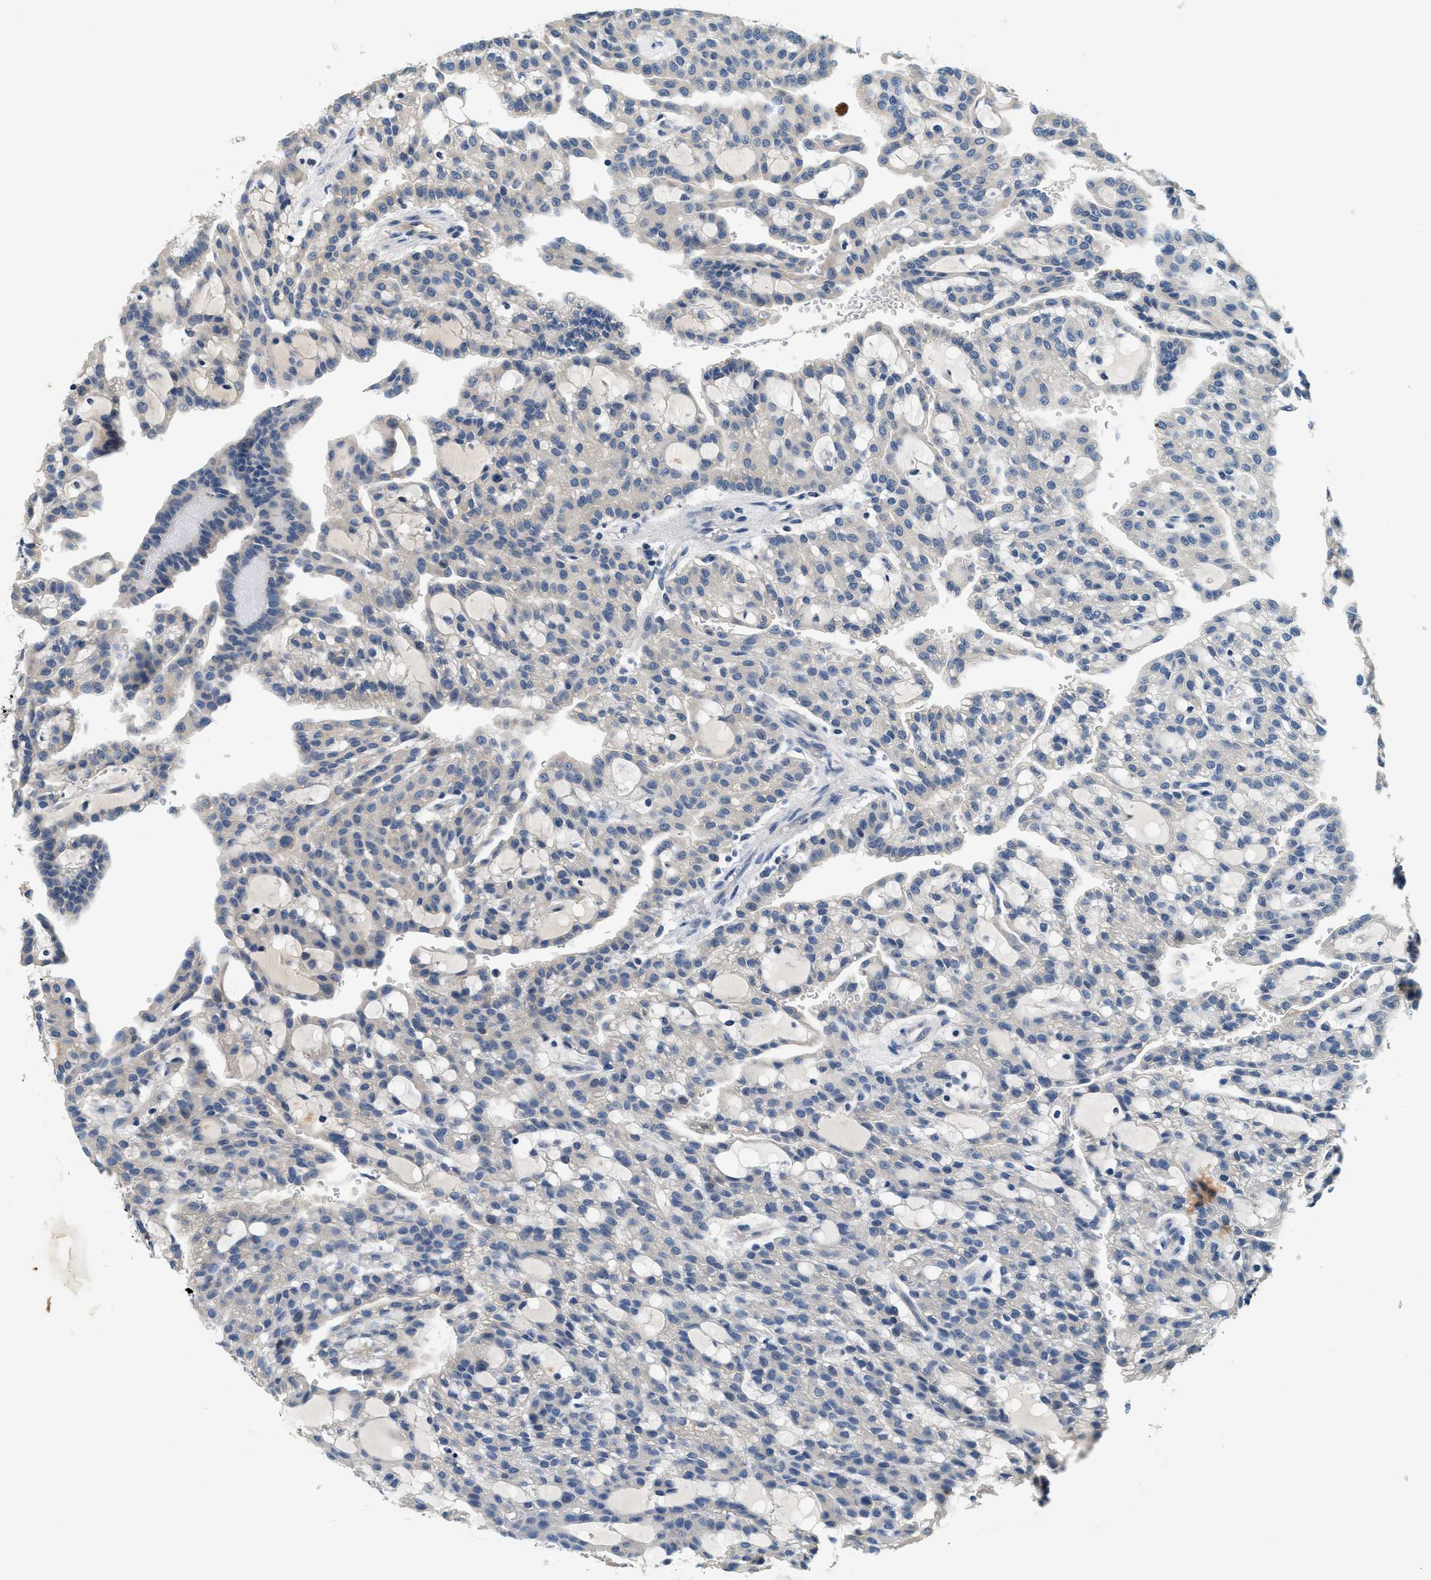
{"staining": {"intensity": "negative", "quantity": "none", "location": "none"}, "tissue": "renal cancer", "cell_type": "Tumor cells", "image_type": "cancer", "snomed": [{"axis": "morphology", "description": "Adenocarcinoma, NOS"}, {"axis": "topography", "description": "Kidney"}], "caption": "An IHC micrograph of adenocarcinoma (renal) is shown. There is no staining in tumor cells of adenocarcinoma (renal). Brightfield microscopy of IHC stained with DAB (3,3'-diaminobenzidine) (brown) and hematoxylin (blue), captured at high magnification.", "gene": "ALDH3A2", "patient": {"sex": "male", "age": 63}}